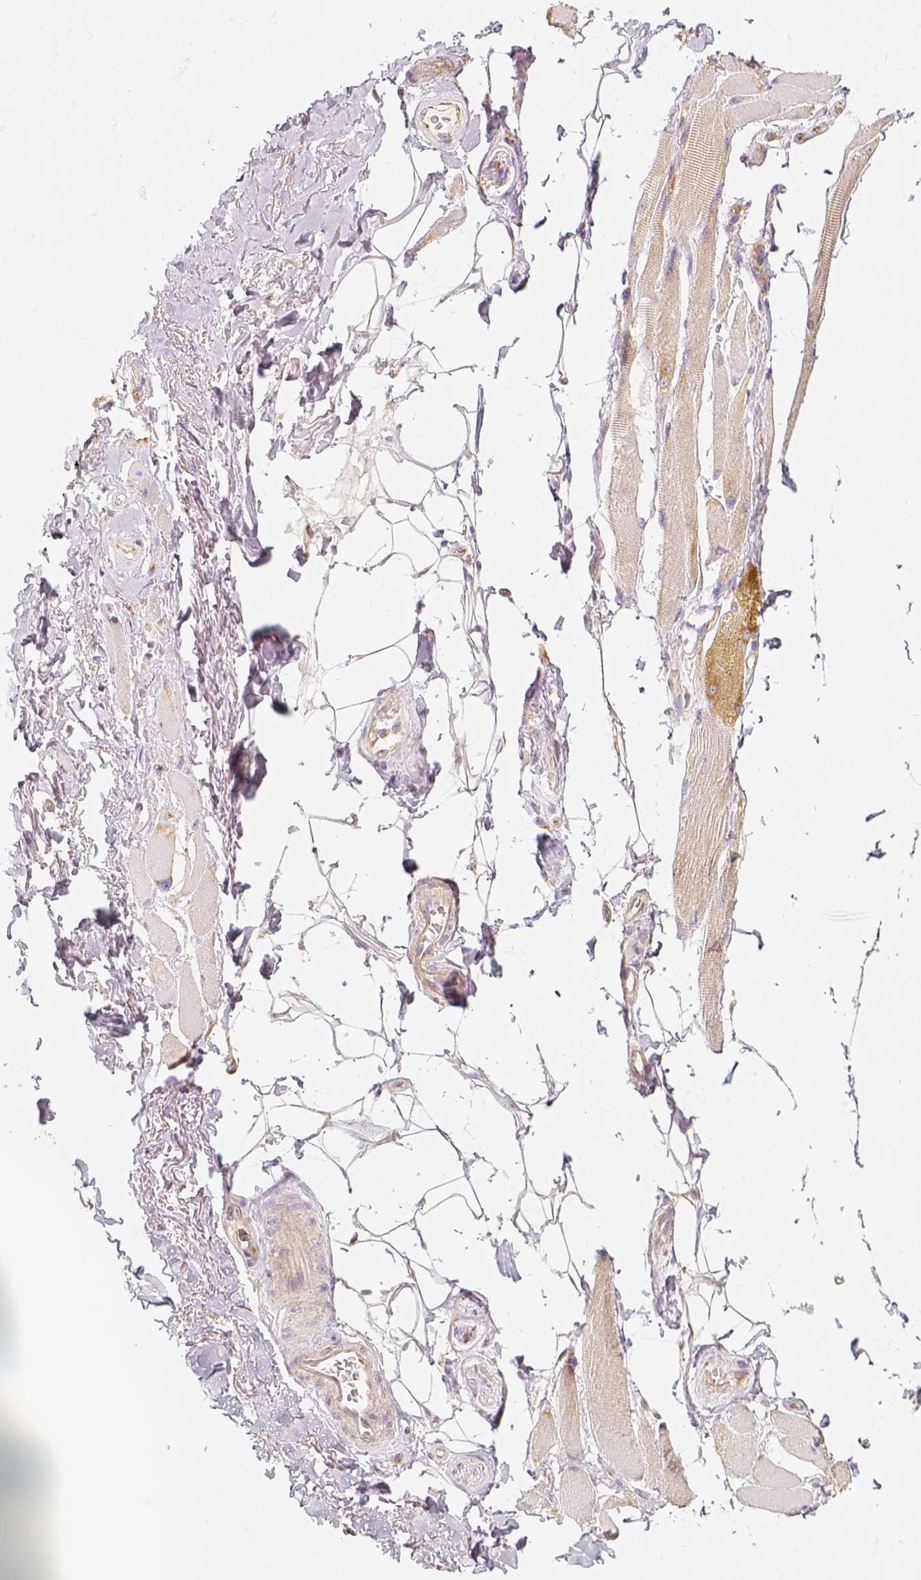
{"staining": {"intensity": "weak", "quantity": "<25%", "location": "cytoplasmic/membranous"}, "tissue": "skeletal muscle", "cell_type": "Myocytes", "image_type": "normal", "snomed": [{"axis": "morphology", "description": "Normal tissue, NOS"}, {"axis": "topography", "description": "Skeletal muscle"}, {"axis": "topography", "description": "Anal"}, {"axis": "topography", "description": "Peripheral nerve tissue"}], "caption": "Photomicrograph shows no significant protein positivity in myocytes of benign skeletal muscle.", "gene": "PGAM5", "patient": {"sex": "male", "age": 53}}